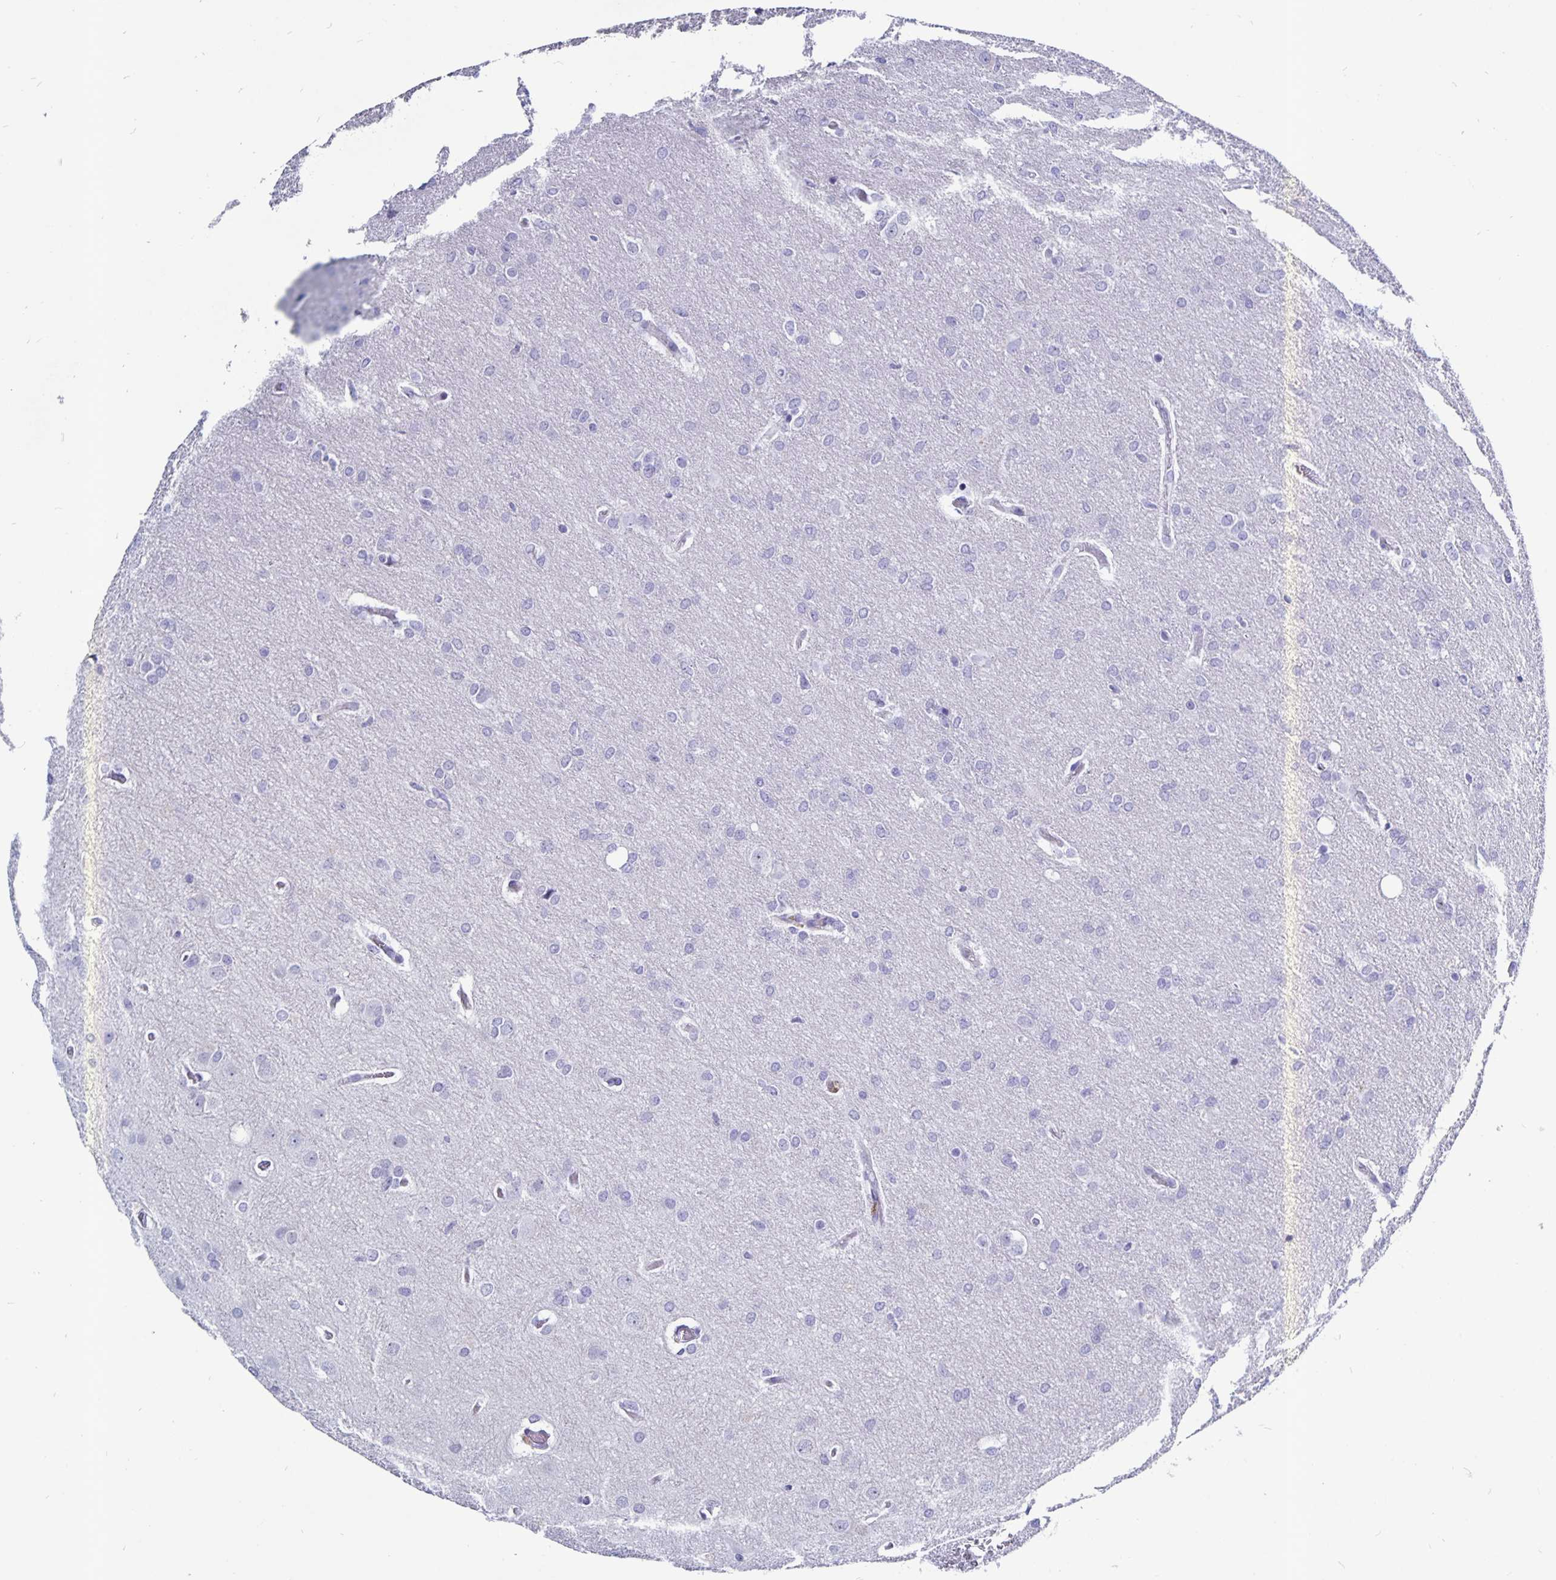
{"staining": {"intensity": "negative", "quantity": "none", "location": "none"}, "tissue": "glioma", "cell_type": "Tumor cells", "image_type": "cancer", "snomed": [{"axis": "morphology", "description": "Glioma, malignant, High grade"}, {"axis": "topography", "description": "Brain"}], "caption": "Glioma was stained to show a protein in brown. There is no significant positivity in tumor cells.", "gene": "ODF3B", "patient": {"sex": "male", "age": 53}}